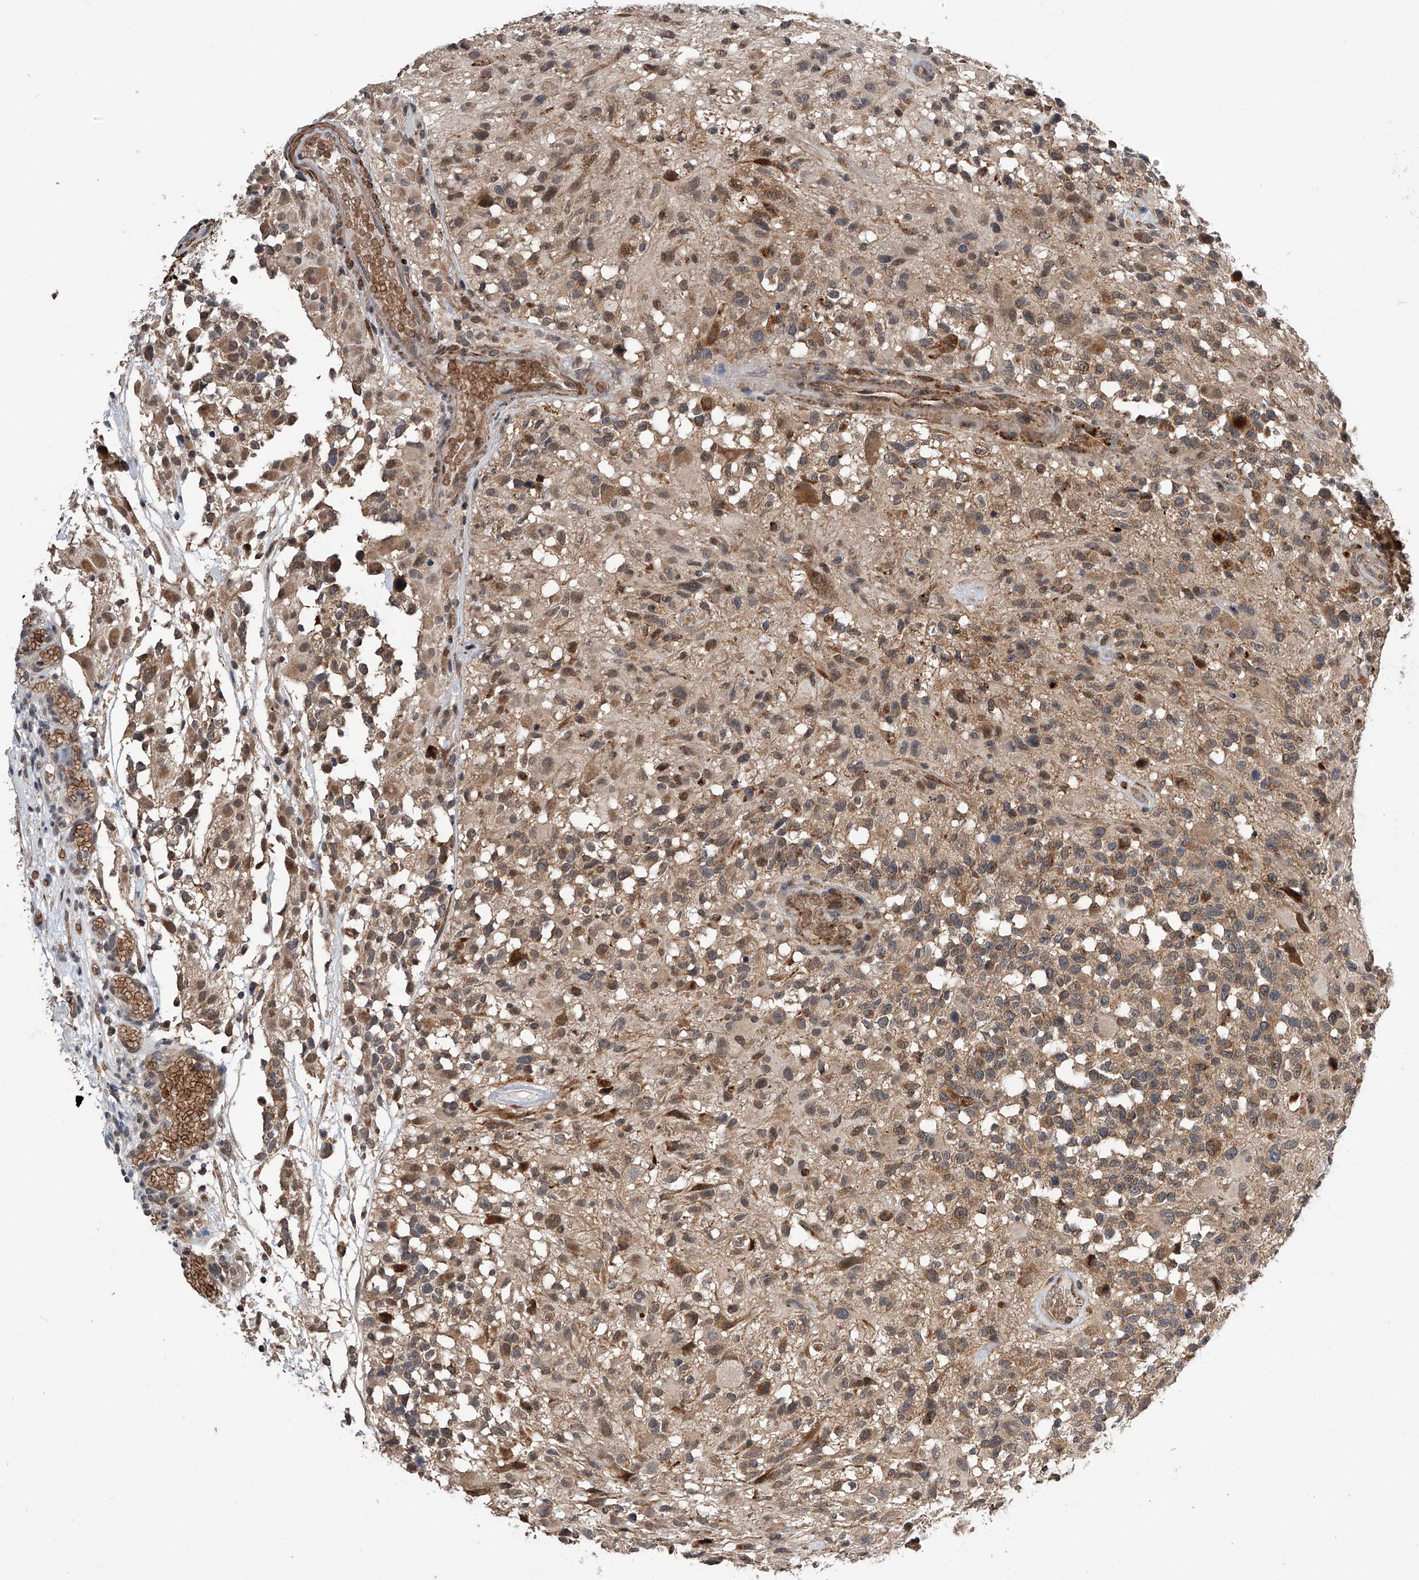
{"staining": {"intensity": "moderate", "quantity": "25%-75%", "location": "cytoplasmic/membranous"}, "tissue": "glioma", "cell_type": "Tumor cells", "image_type": "cancer", "snomed": [{"axis": "morphology", "description": "Glioma, malignant, High grade"}, {"axis": "morphology", "description": "Glioblastoma, NOS"}, {"axis": "topography", "description": "Brain"}], "caption": "A brown stain highlights moderate cytoplasmic/membranous positivity of a protein in glioma tumor cells. The staining was performed using DAB, with brown indicating positive protein expression. Nuclei are stained blue with hematoxylin.", "gene": "SPOCK1", "patient": {"sex": "male", "age": 60}}